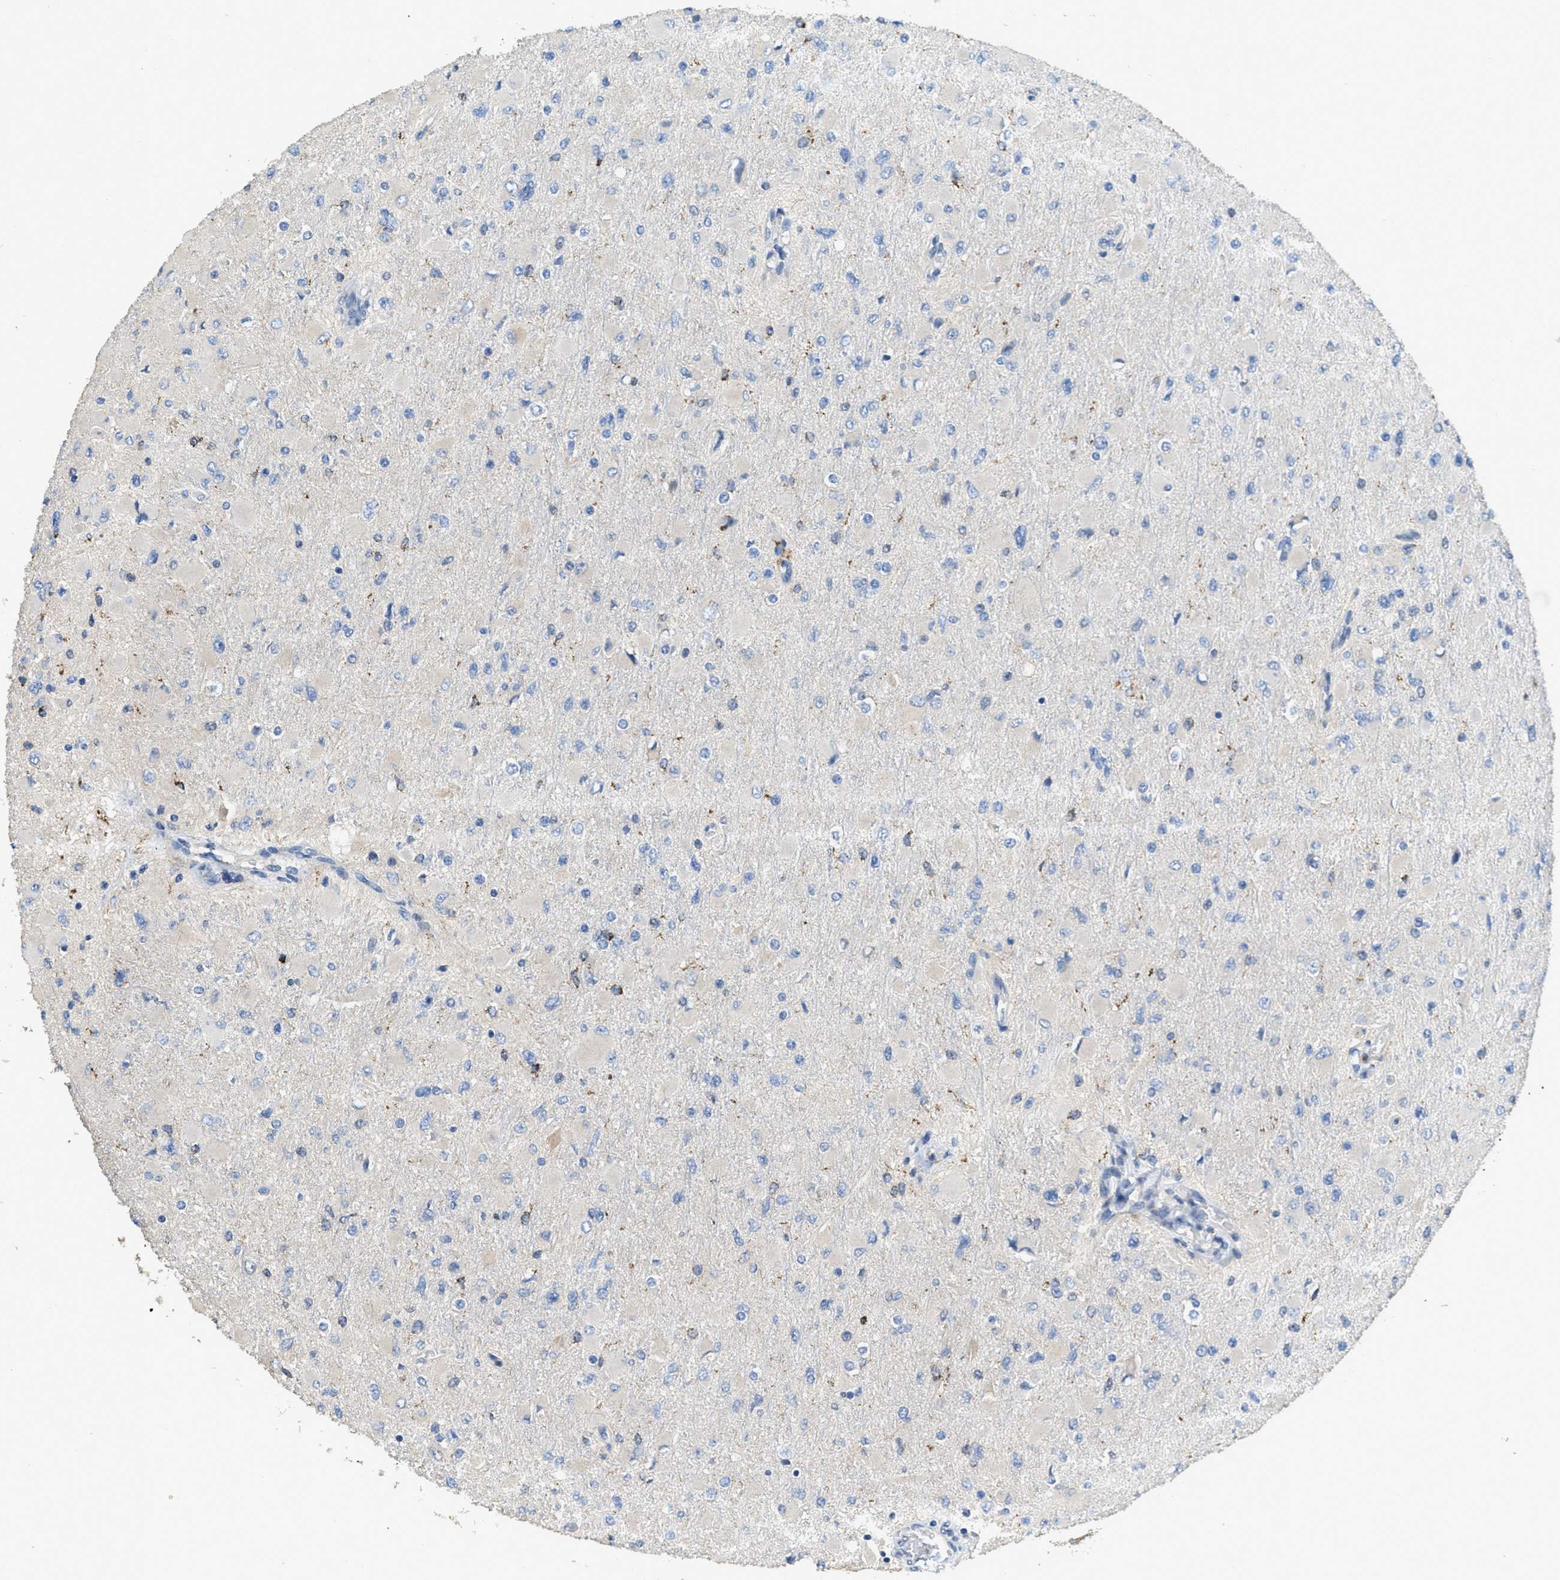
{"staining": {"intensity": "moderate", "quantity": "<25%", "location": "cytoplasmic/membranous"}, "tissue": "glioma", "cell_type": "Tumor cells", "image_type": "cancer", "snomed": [{"axis": "morphology", "description": "Glioma, malignant, High grade"}, {"axis": "topography", "description": "Cerebral cortex"}], "caption": "This image shows immunohistochemistry staining of human high-grade glioma (malignant), with low moderate cytoplasmic/membranous staining in approximately <25% of tumor cells.", "gene": "CASP10", "patient": {"sex": "female", "age": 36}}